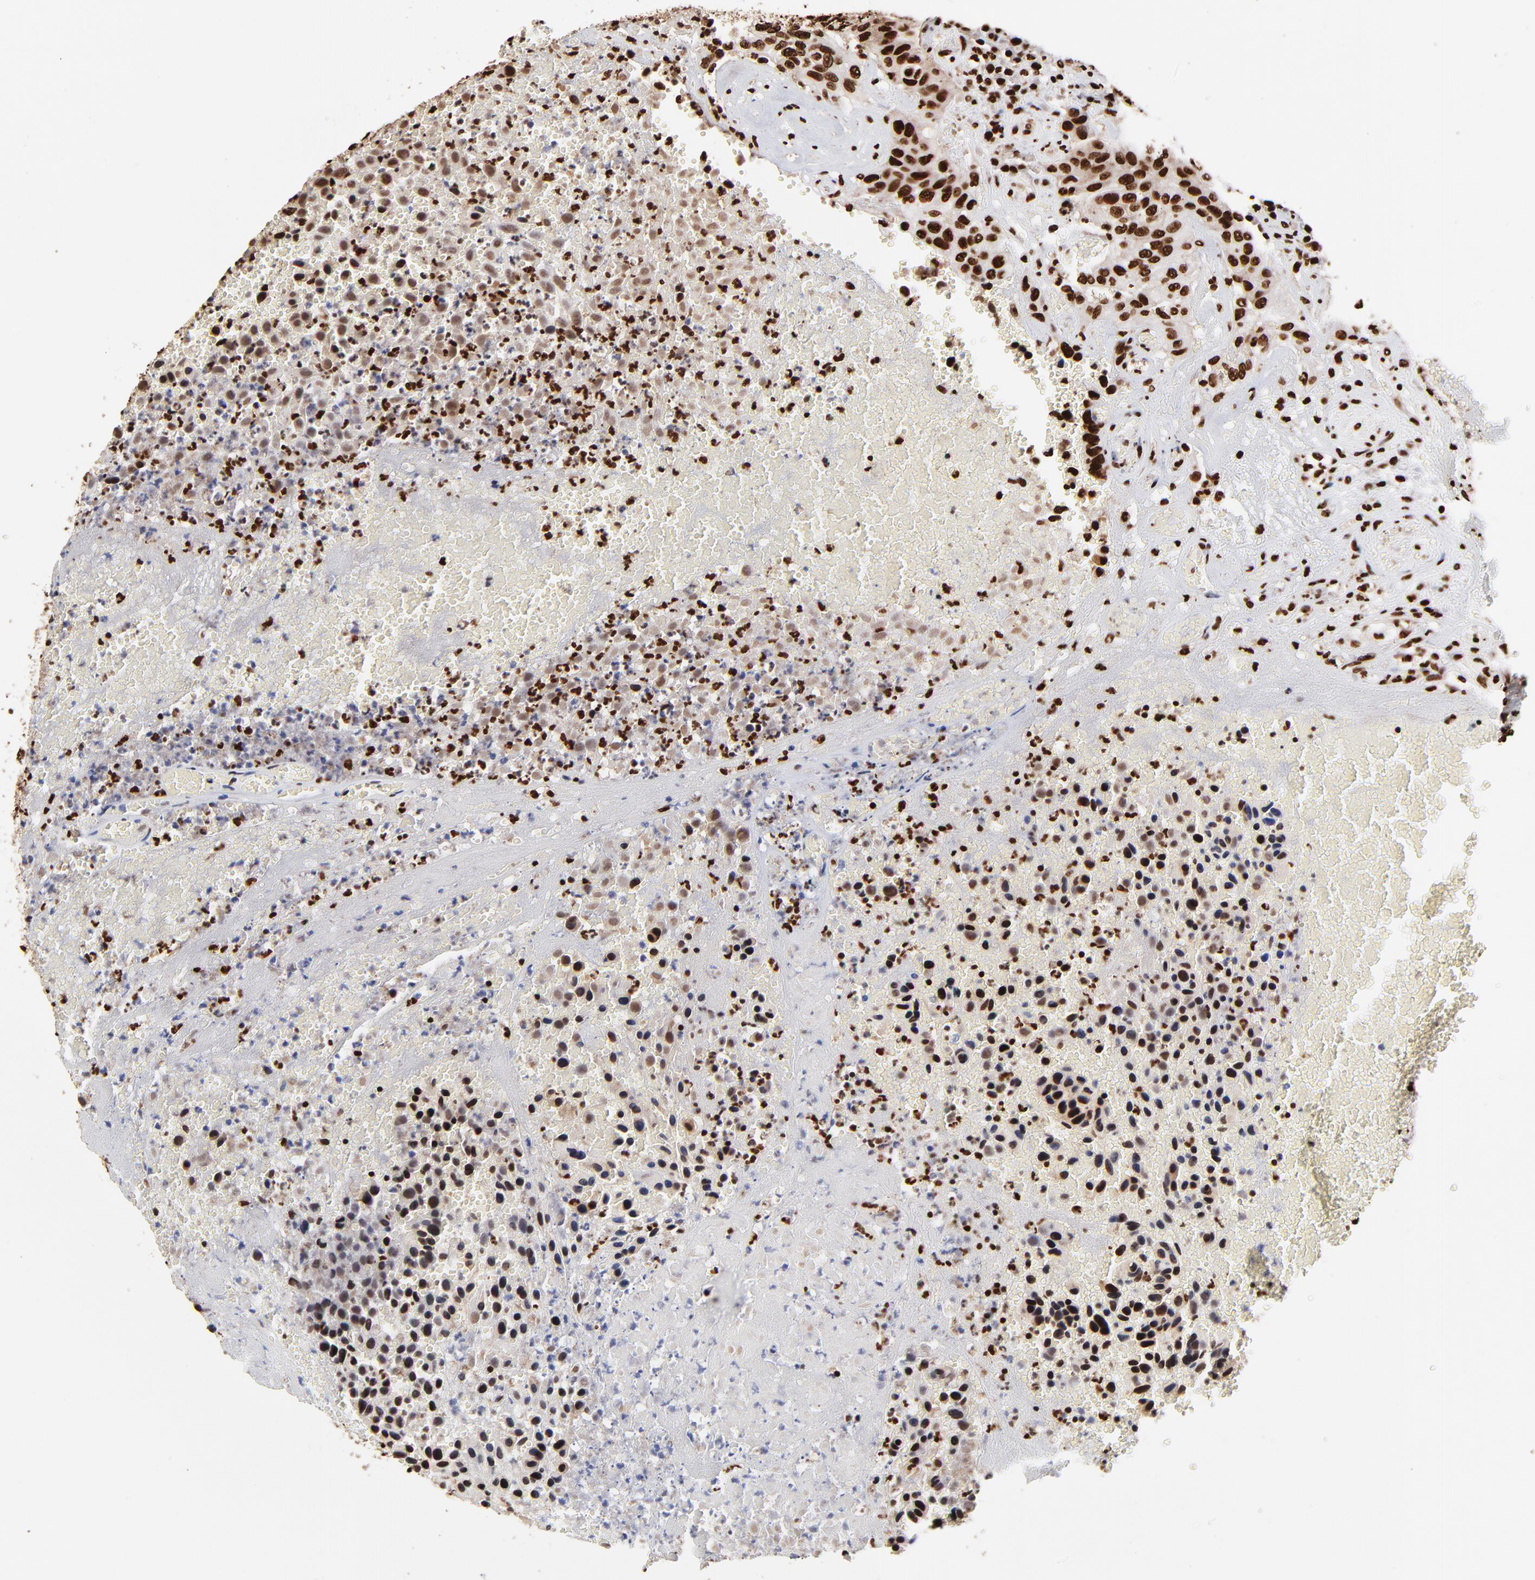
{"staining": {"intensity": "strong", "quantity": ">75%", "location": "nuclear"}, "tissue": "urothelial cancer", "cell_type": "Tumor cells", "image_type": "cancer", "snomed": [{"axis": "morphology", "description": "Urothelial carcinoma, High grade"}, {"axis": "topography", "description": "Urinary bladder"}], "caption": "Protein expression analysis of human urothelial carcinoma (high-grade) reveals strong nuclear positivity in about >75% of tumor cells.", "gene": "ZNF544", "patient": {"sex": "male", "age": 66}}